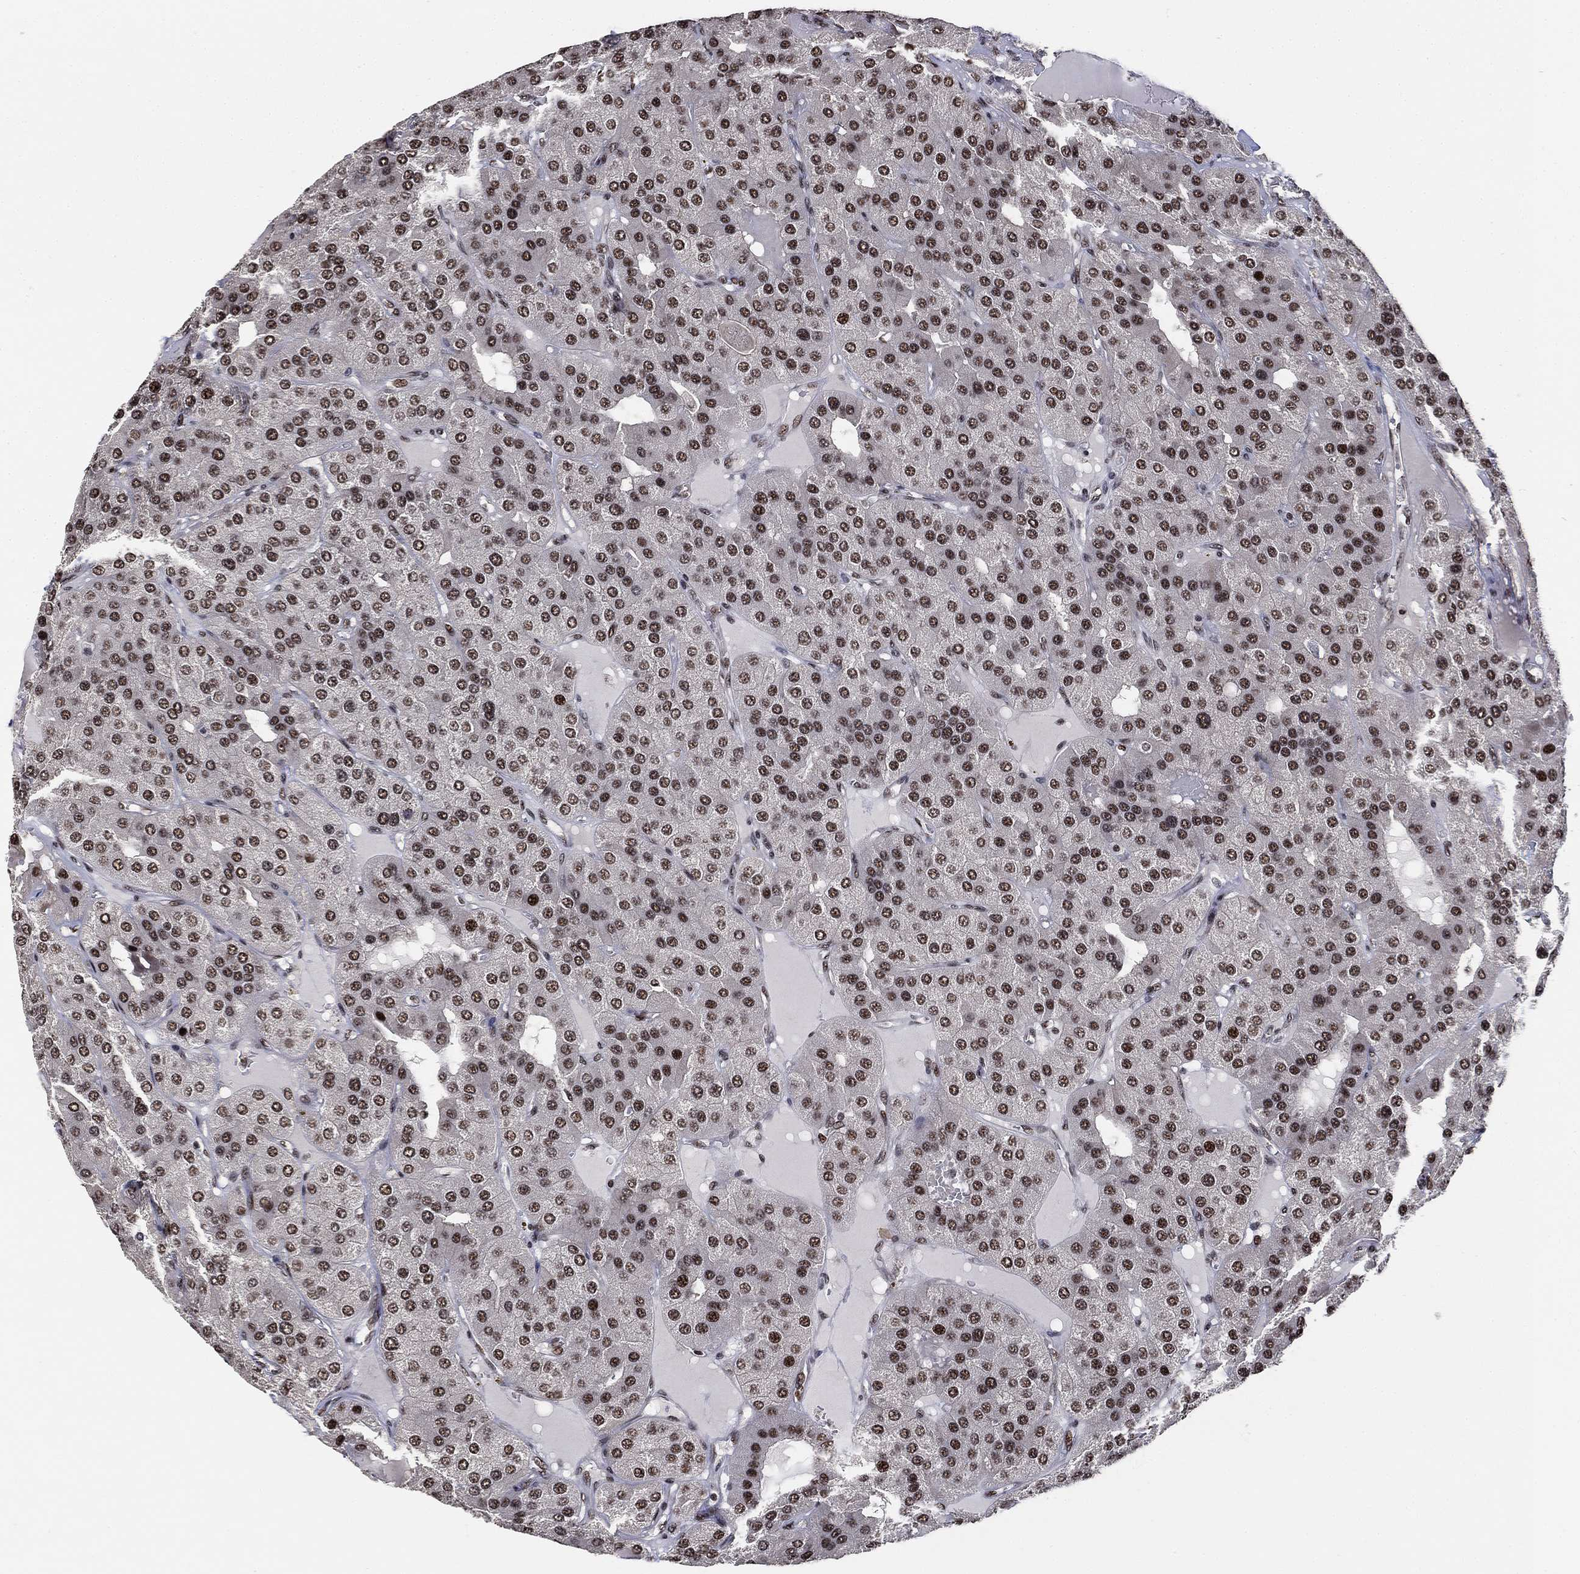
{"staining": {"intensity": "strong", "quantity": ">75%", "location": "nuclear"}, "tissue": "parathyroid gland", "cell_type": "Glandular cells", "image_type": "normal", "snomed": [{"axis": "morphology", "description": "Normal tissue, NOS"}, {"axis": "morphology", "description": "Adenoma, NOS"}, {"axis": "topography", "description": "Parathyroid gland"}], "caption": "Immunohistochemistry of unremarkable human parathyroid gland demonstrates high levels of strong nuclear expression in about >75% of glandular cells.", "gene": "ZSCAN30", "patient": {"sex": "female", "age": 86}}